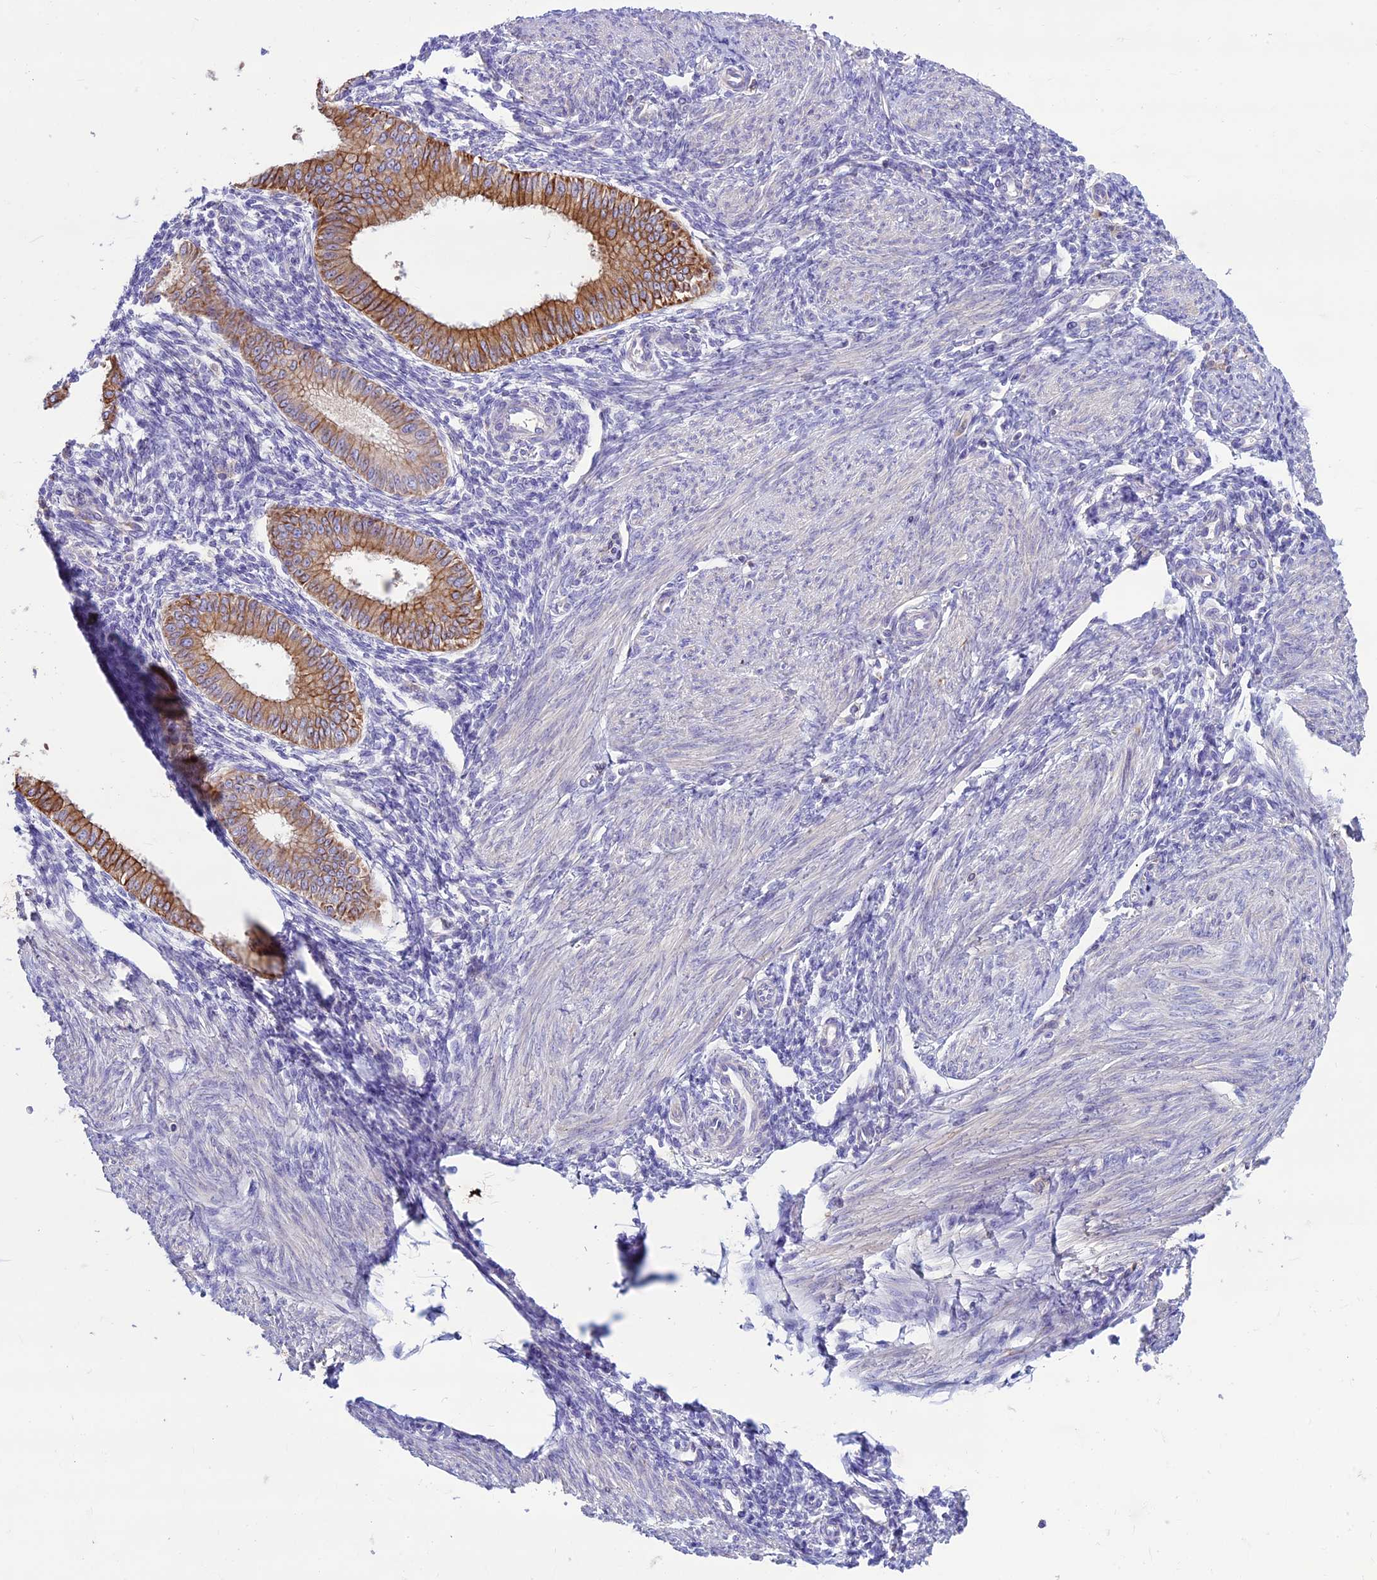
{"staining": {"intensity": "negative", "quantity": "none", "location": "none"}, "tissue": "endometrium", "cell_type": "Cells in endometrial stroma", "image_type": "normal", "snomed": [{"axis": "morphology", "description": "Normal tissue, NOS"}, {"axis": "topography", "description": "Uterus"}, {"axis": "topography", "description": "Endometrium"}], "caption": "Benign endometrium was stained to show a protein in brown. There is no significant expression in cells in endometrial stroma. The staining is performed using DAB brown chromogen with nuclei counter-stained in using hematoxylin.", "gene": "CDAN1", "patient": {"sex": "female", "age": 48}}